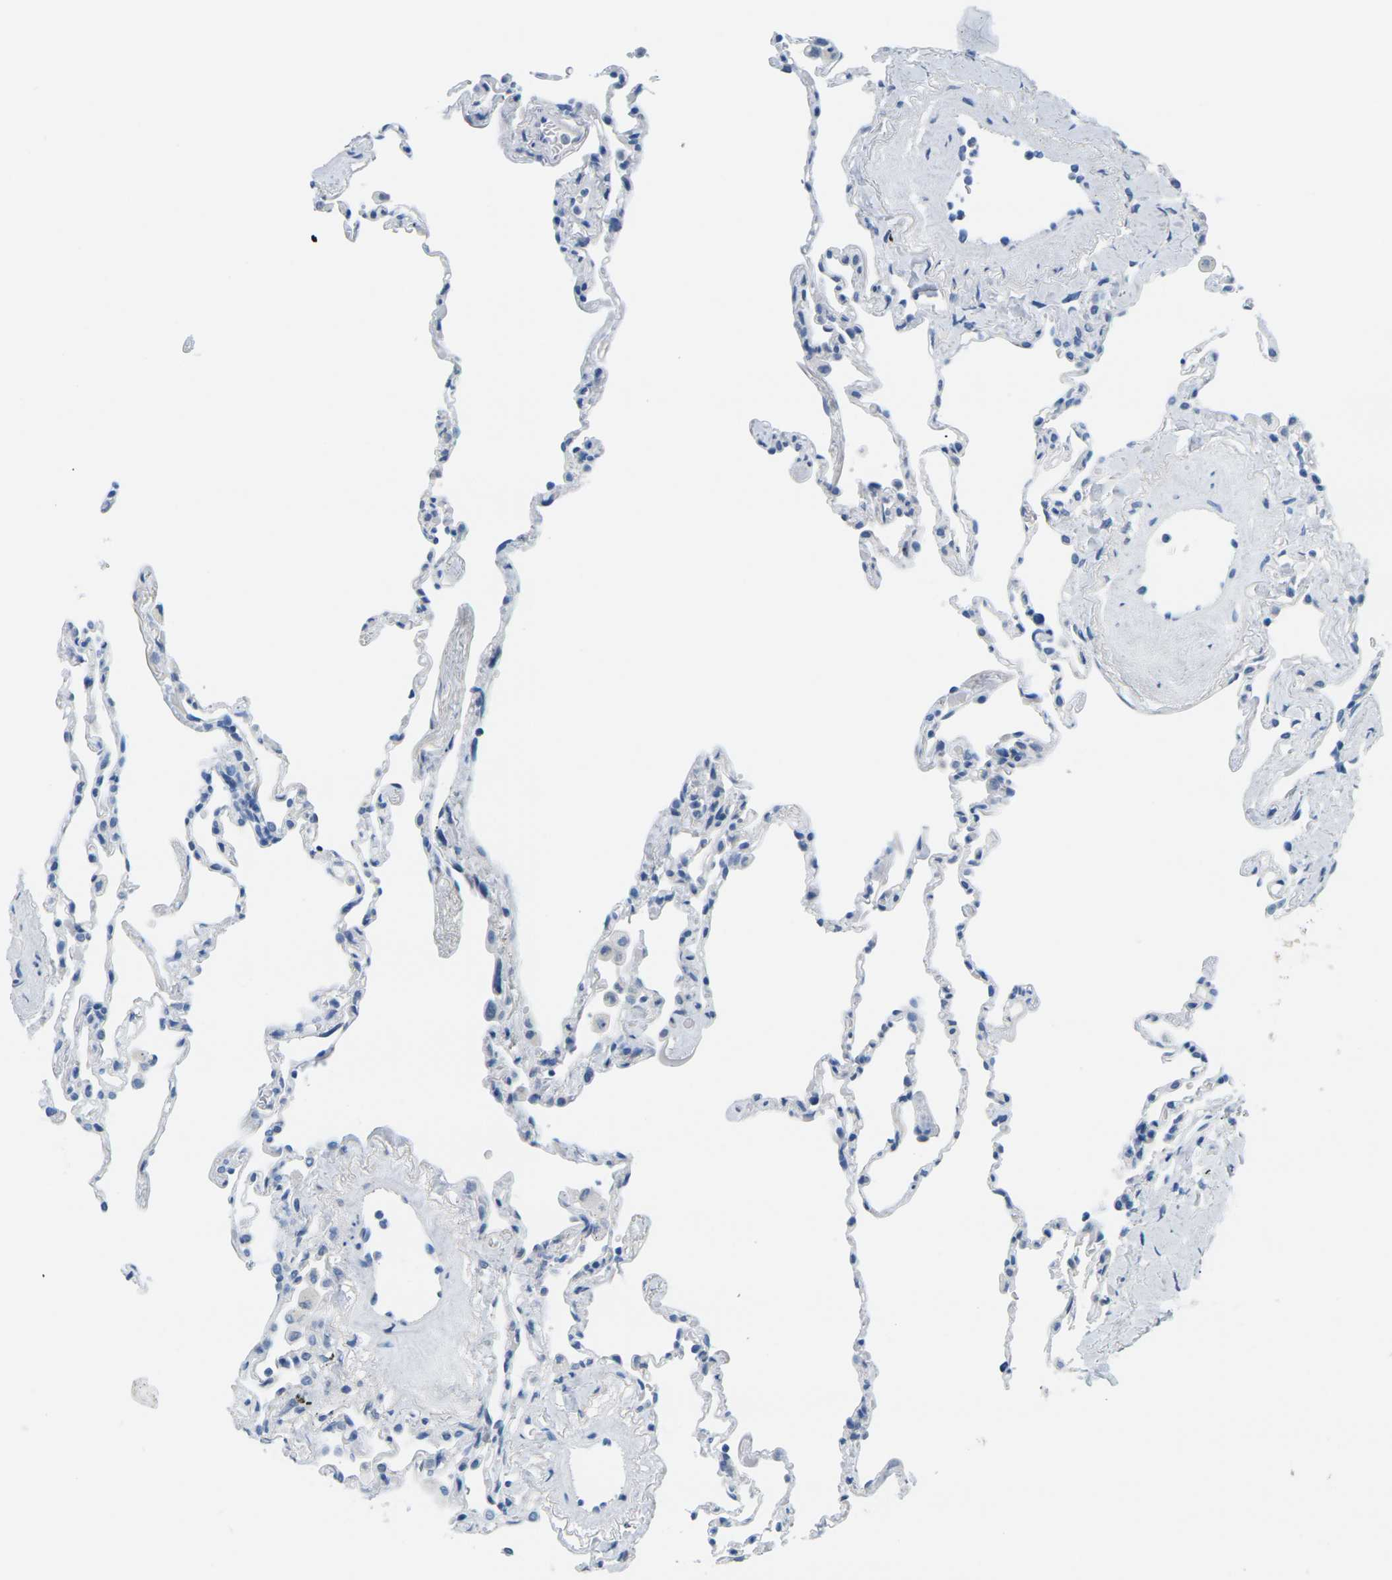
{"staining": {"intensity": "negative", "quantity": "none", "location": "none"}, "tissue": "lung", "cell_type": "Alveolar cells", "image_type": "normal", "snomed": [{"axis": "morphology", "description": "Normal tissue, NOS"}, {"axis": "topography", "description": "Lung"}], "caption": "This is an immunohistochemistry (IHC) image of benign lung. There is no positivity in alveolar cells.", "gene": "CTAG1A", "patient": {"sex": "male", "age": 59}}